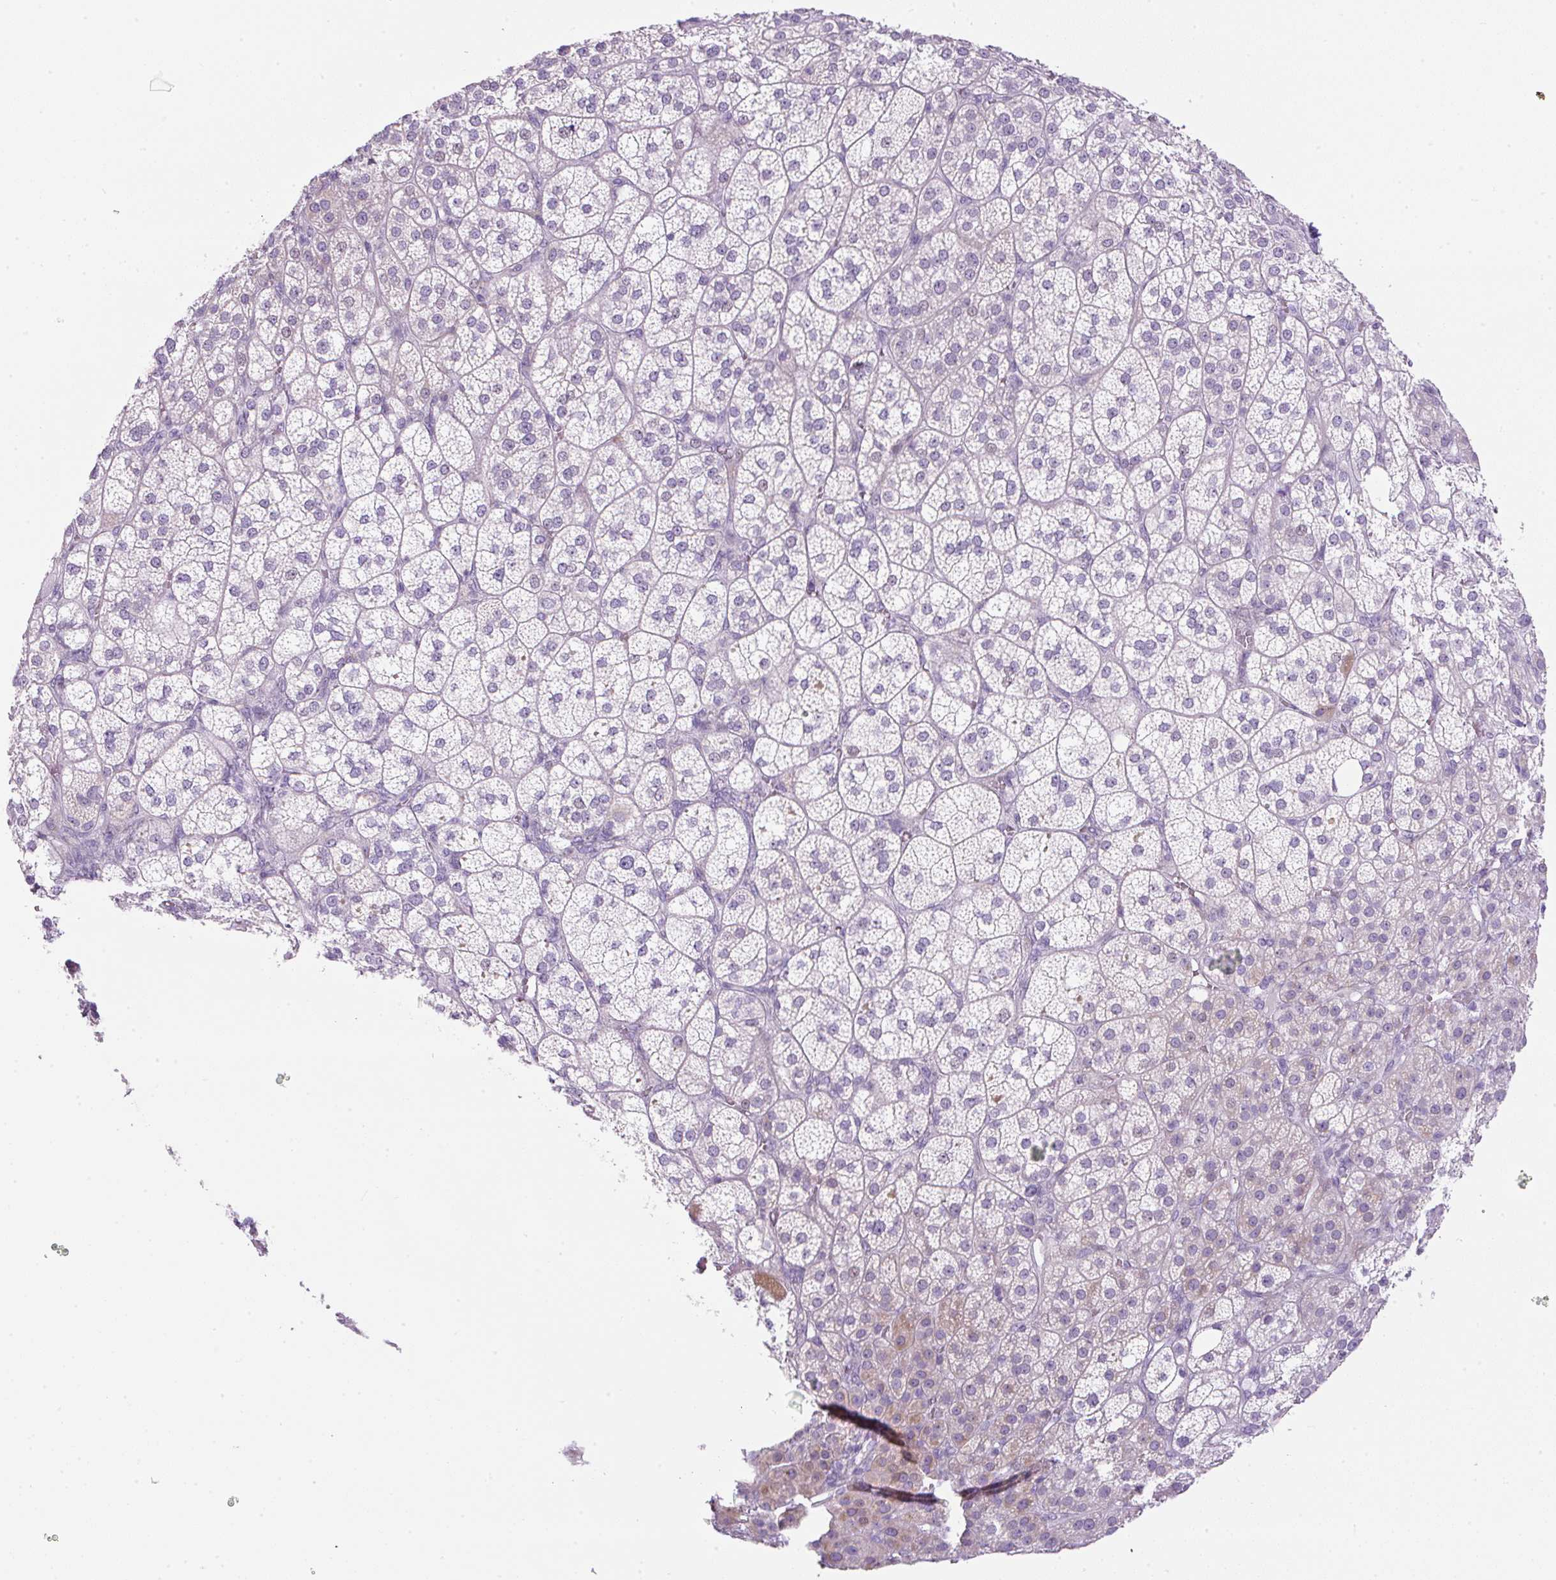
{"staining": {"intensity": "weak", "quantity": "<25%", "location": "cytoplasmic/membranous"}, "tissue": "adrenal gland", "cell_type": "Glandular cells", "image_type": "normal", "snomed": [{"axis": "morphology", "description": "Normal tissue, NOS"}, {"axis": "topography", "description": "Adrenal gland"}], "caption": "DAB (3,3'-diaminobenzidine) immunohistochemical staining of normal adrenal gland reveals no significant staining in glandular cells. (Stains: DAB (3,3'-diaminobenzidine) immunohistochemistry (IHC) with hematoxylin counter stain, Microscopy: brightfield microscopy at high magnification).", "gene": "FGFBP3", "patient": {"sex": "female", "age": 60}}